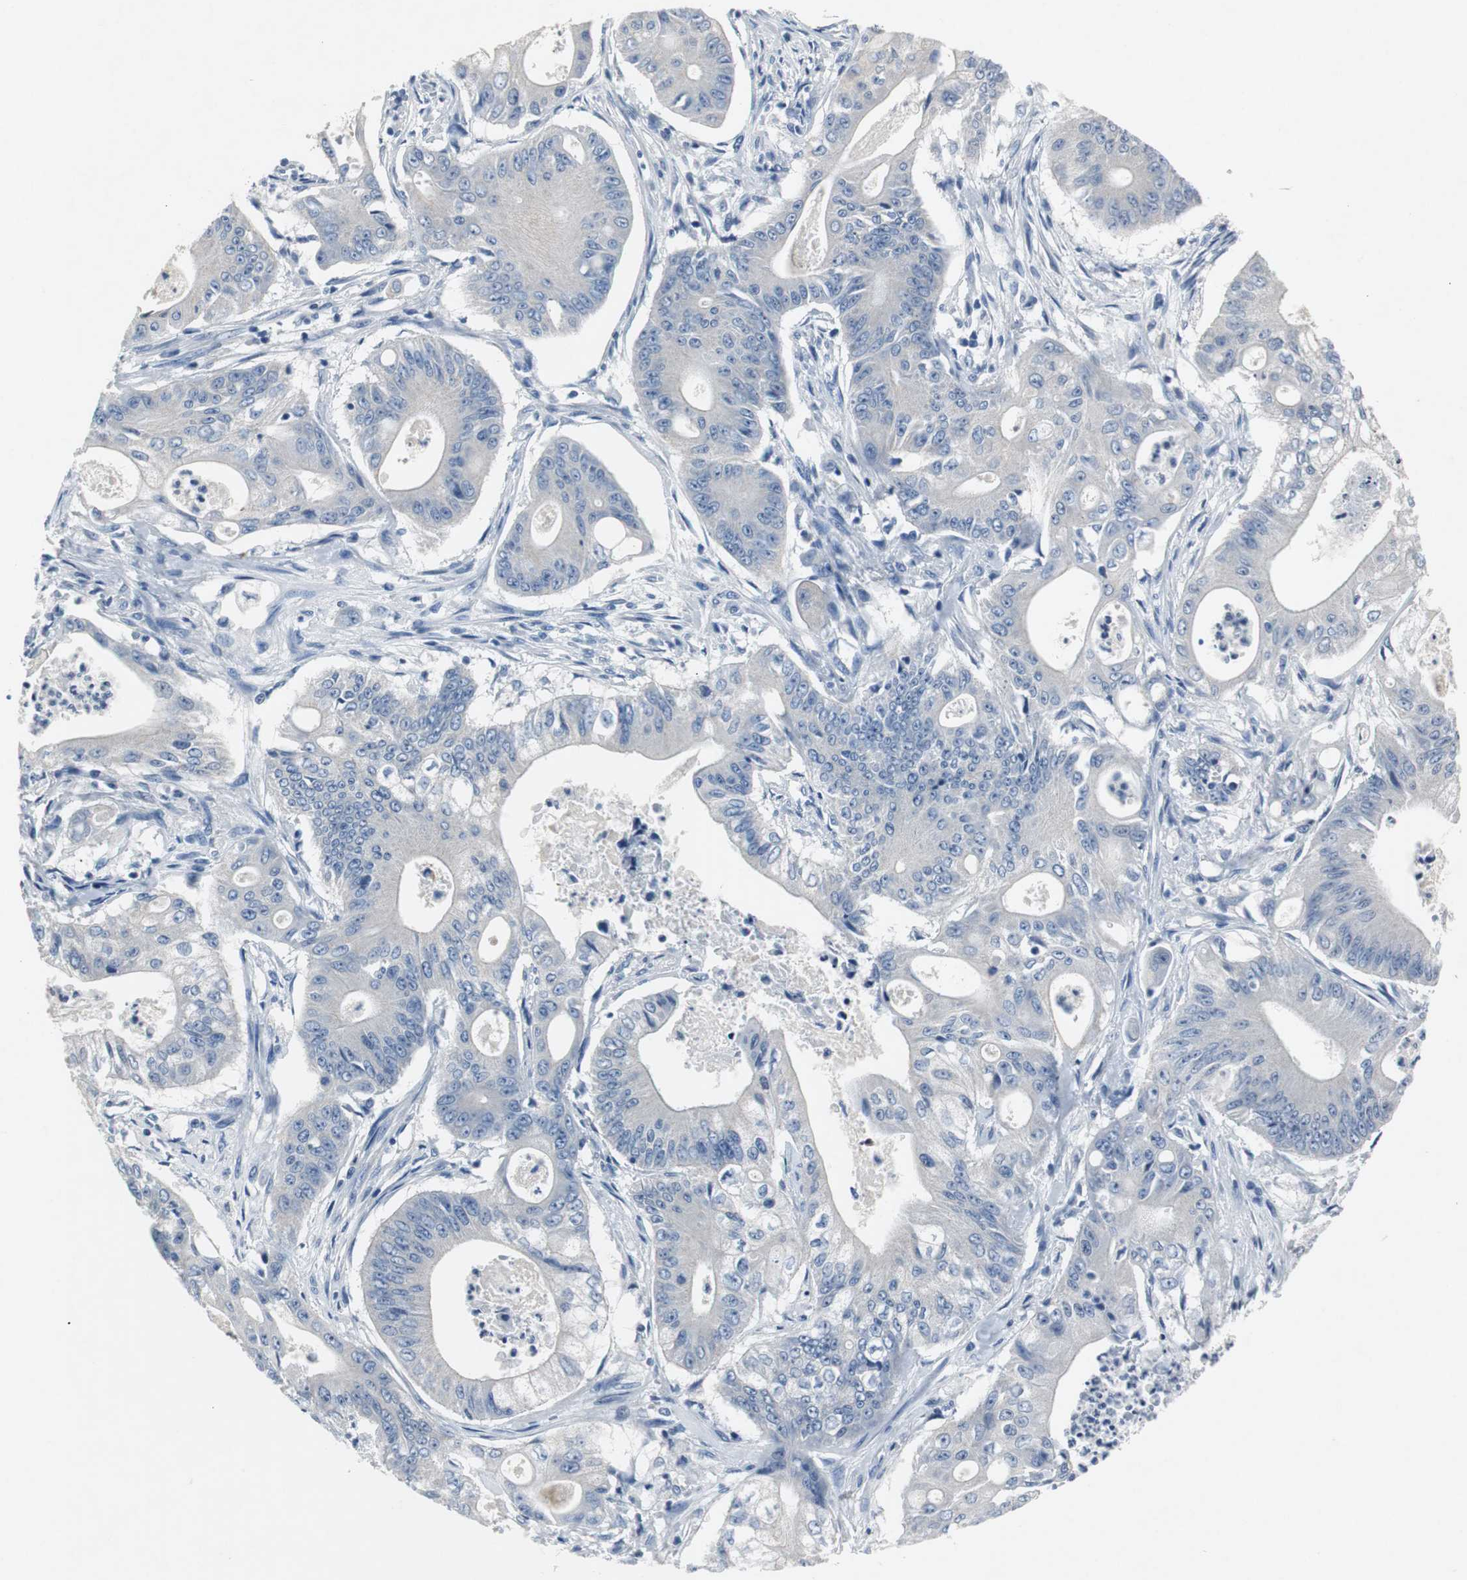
{"staining": {"intensity": "negative", "quantity": "none", "location": "none"}, "tissue": "pancreatic cancer", "cell_type": "Tumor cells", "image_type": "cancer", "snomed": [{"axis": "morphology", "description": "Normal tissue, NOS"}, {"axis": "topography", "description": "Lymph node"}], "caption": "Protein analysis of pancreatic cancer reveals no significant expression in tumor cells. (IHC, brightfield microscopy, high magnification).", "gene": "LRP2", "patient": {"sex": "male", "age": 62}}